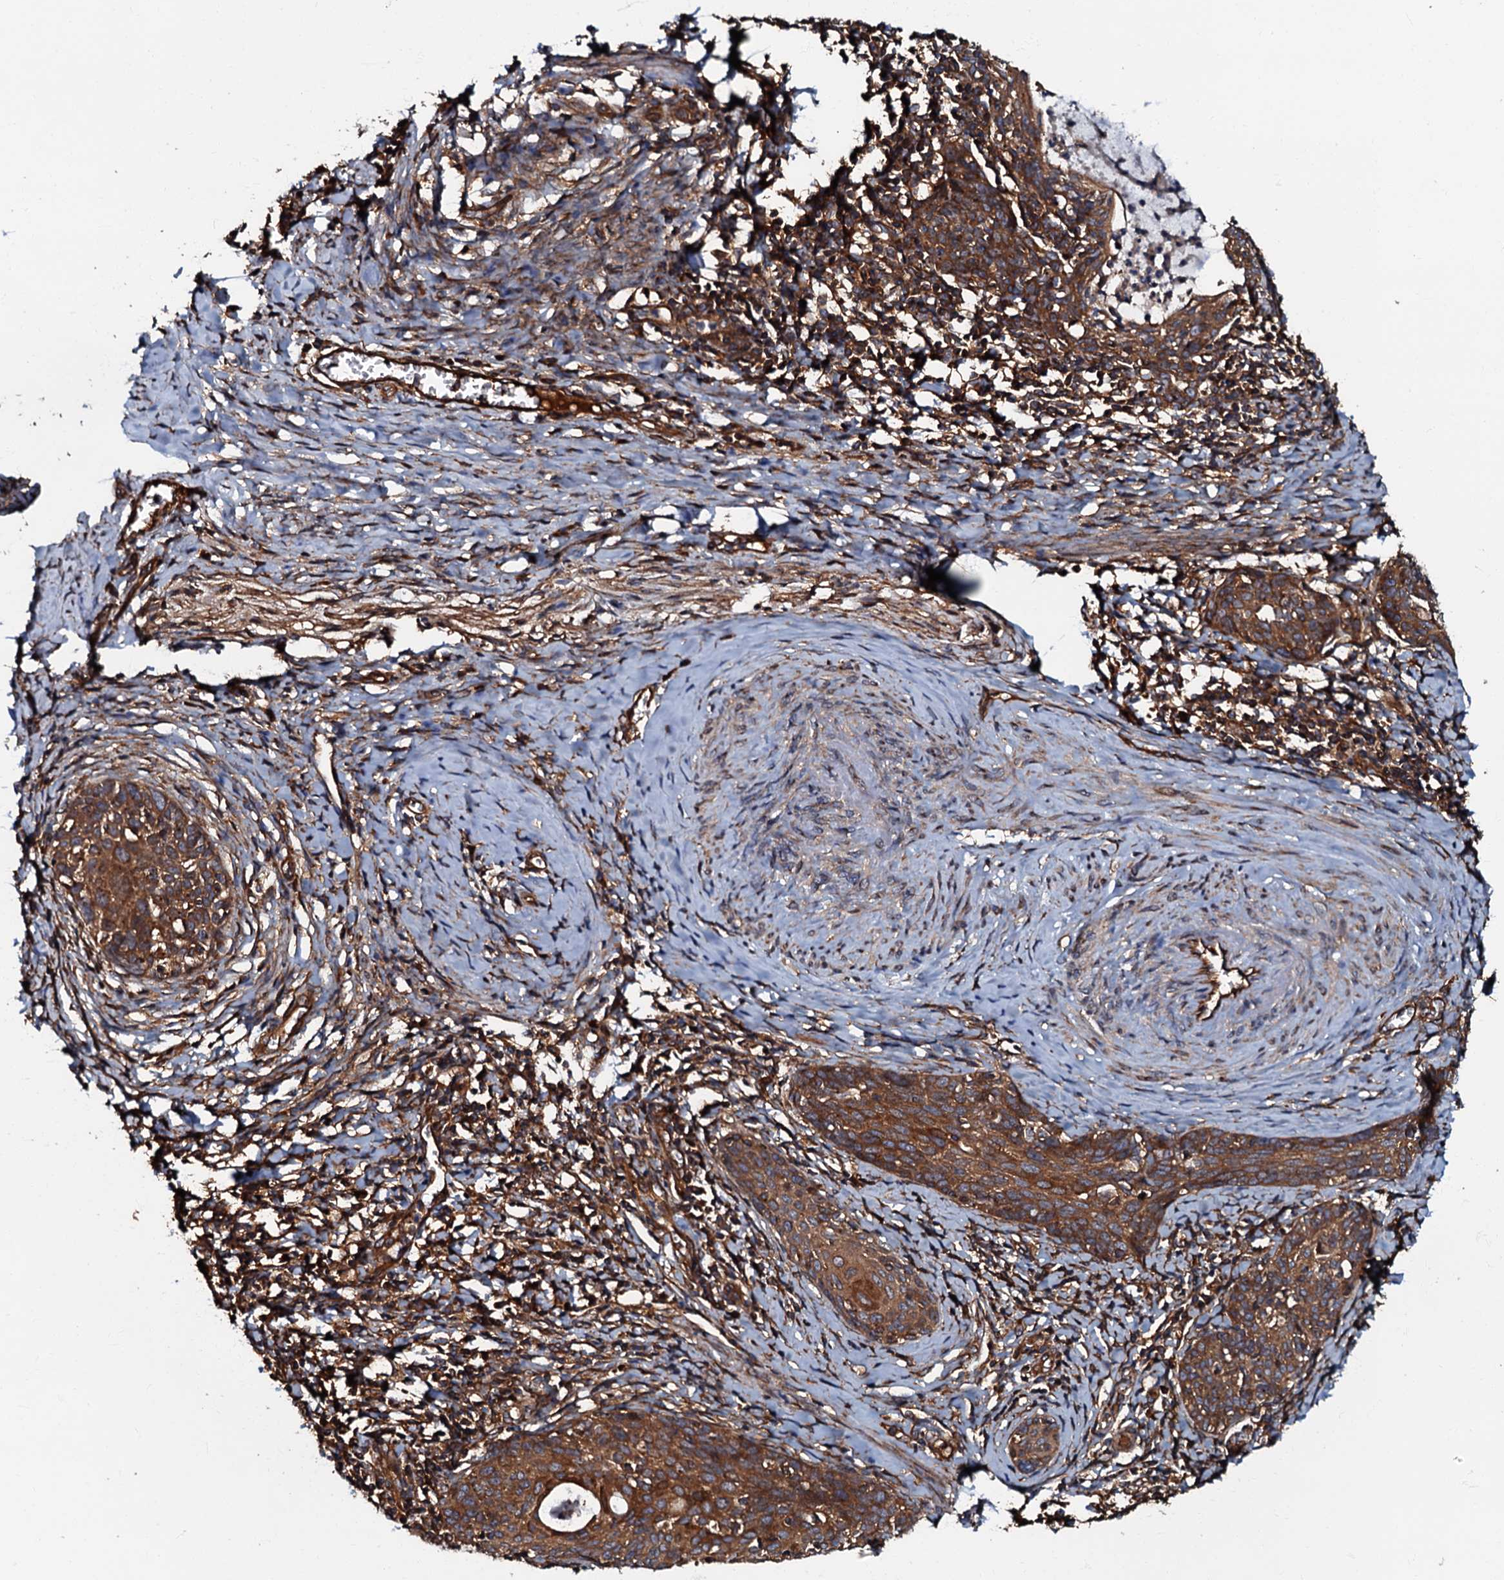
{"staining": {"intensity": "moderate", "quantity": ">75%", "location": "cytoplasmic/membranous"}, "tissue": "cervical cancer", "cell_type": "Tumor cells", "image_type": "cancer", "snomed": [{"axis": "morphology", "description": "Squamous cell carcinoma, NOS"}, {"axis": "topography", "description": "Cervix"}], "caption": "Immunohistochemical staining of human cervical cancer (squamous cell carcinoma) exhibits medium levels of moderate cytoplasmic/membranous expression in approximately >75% of tumor cells.", "gene": "BLOC1S6", "patient": {"sex": "female", "age": 52}}